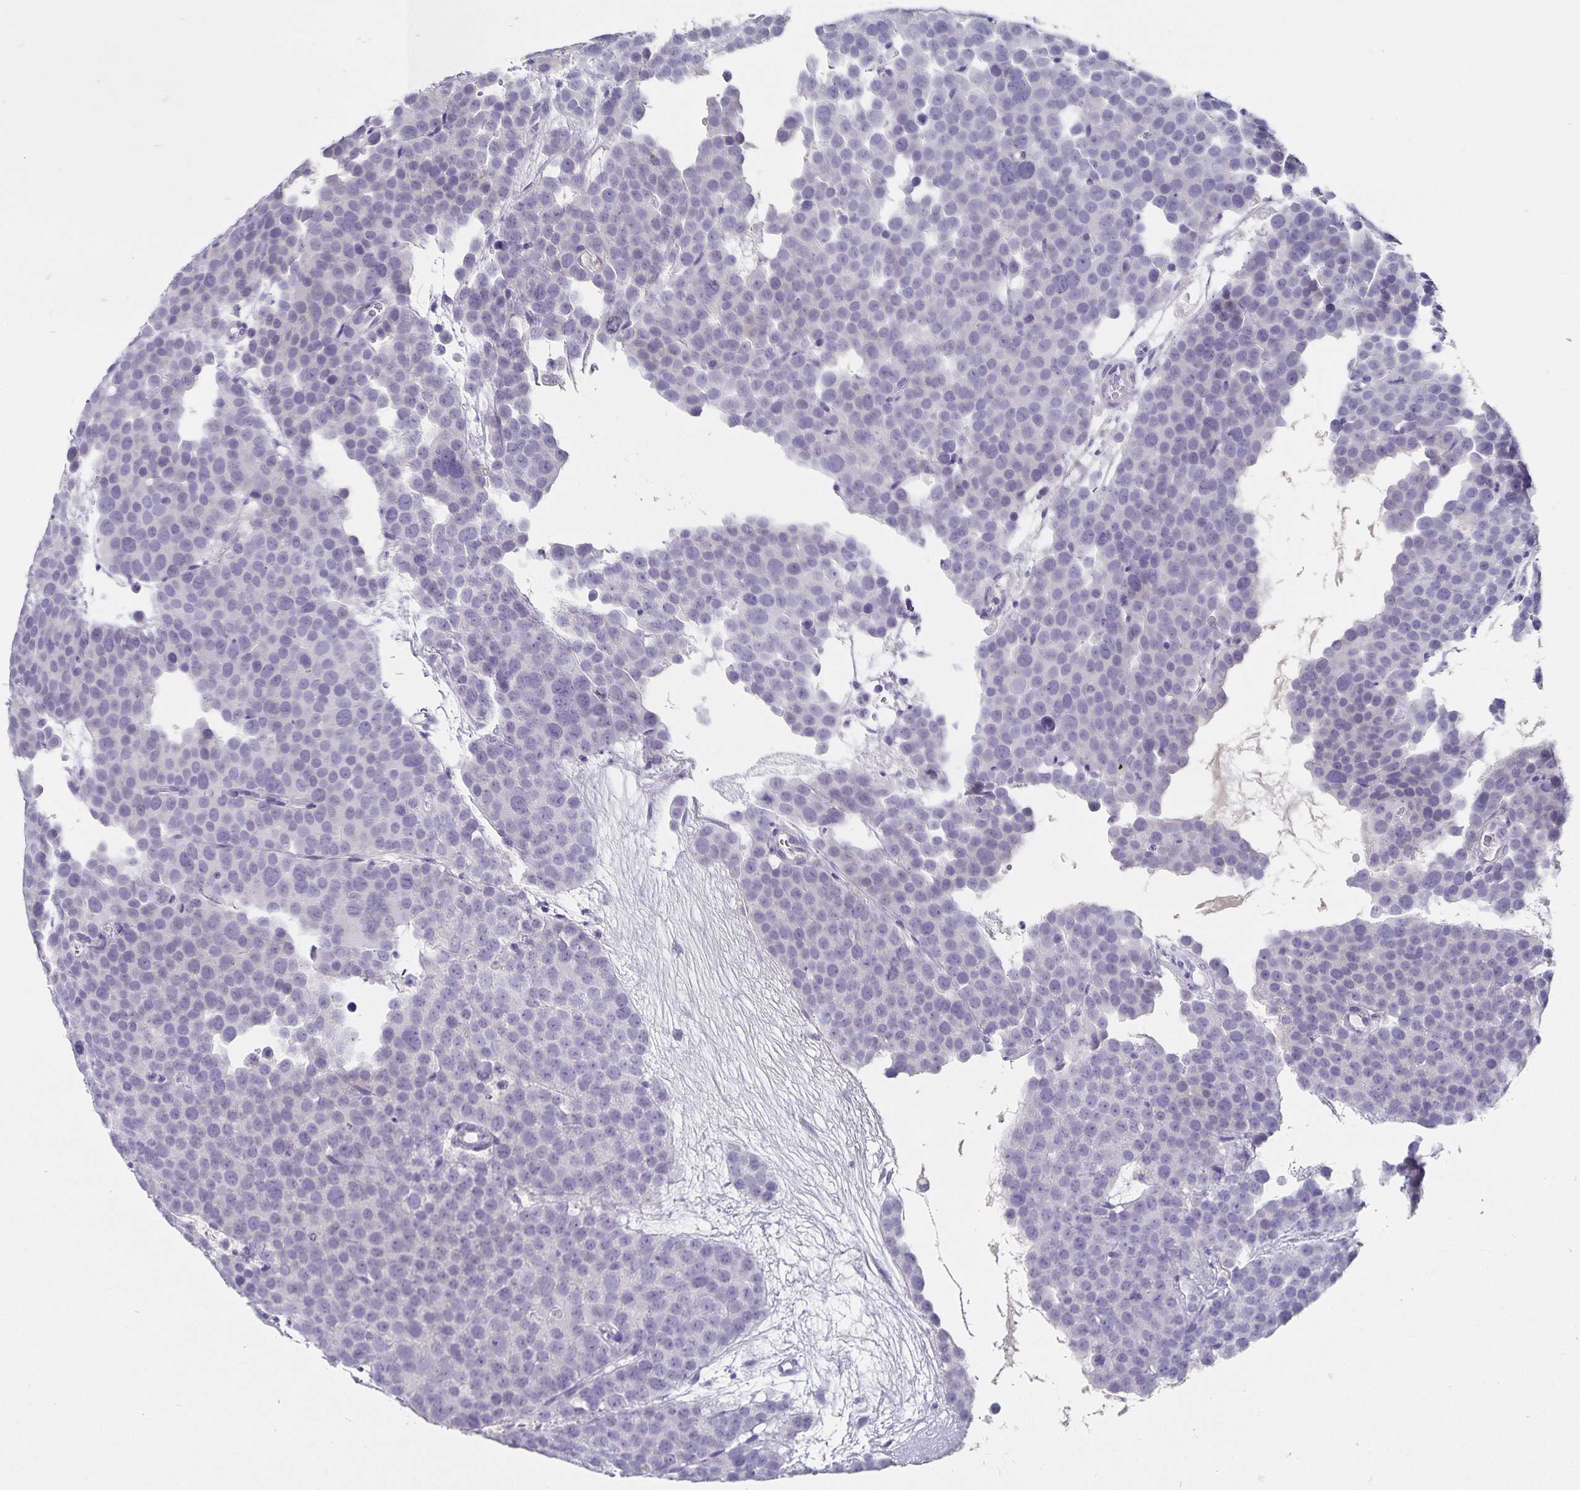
{"staining": {"intensity": "negative", "quantity": "none", "location": "none"}, "tissue": "testis cancer", "cell_type": "Tumor cells", "image_type": "cancer", "snomed": [{"axis": "morphology", "description": "Seminoma, NOS"}, {"axis": "topography", "description": "Testis"}], "caption": "Micrograph shows no significant protein expression in tumor cells of testis seminoma.", "gene": "CHGA", "patient": {"sex": "male", "age": 71}}